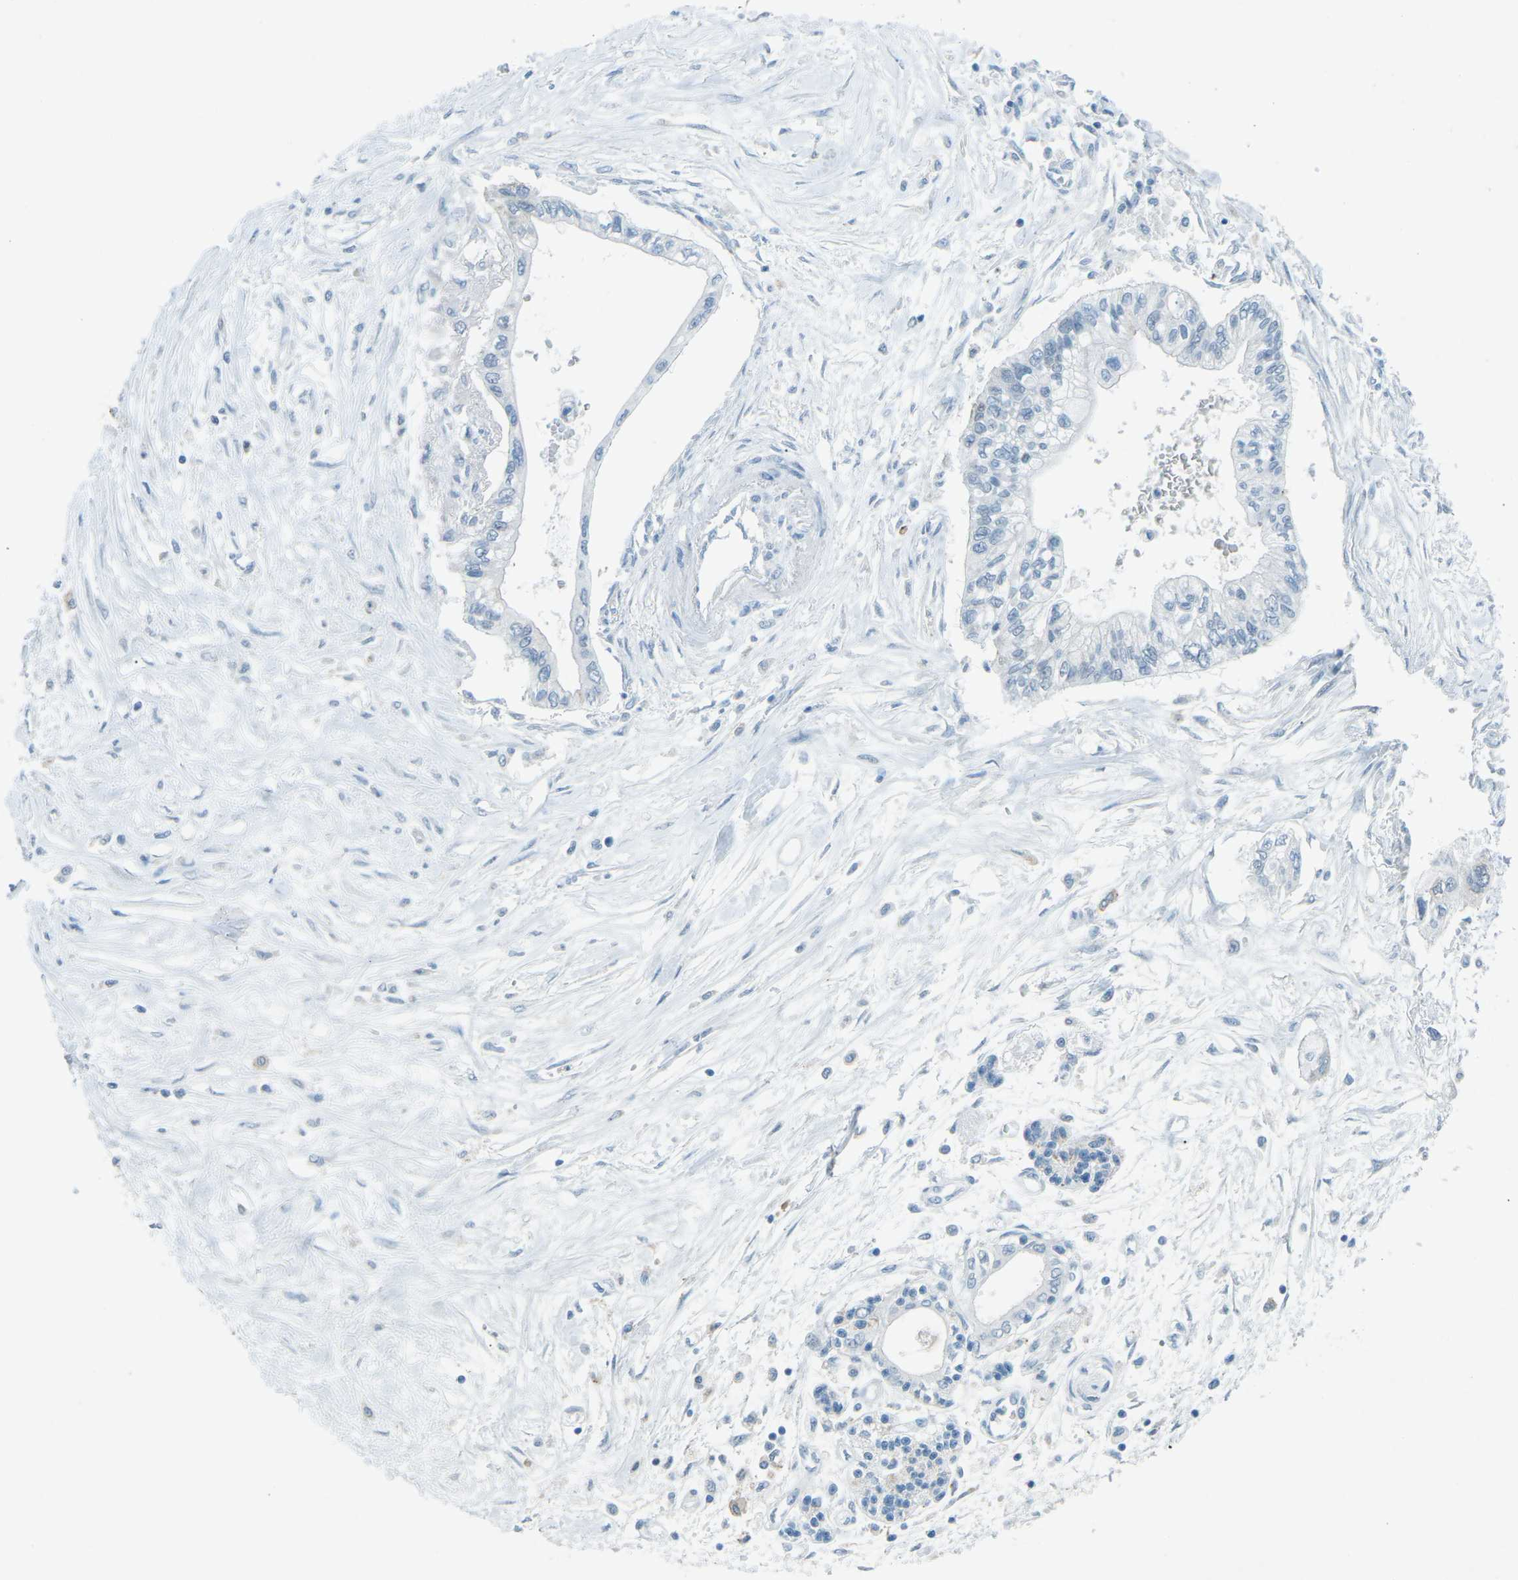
{"staining": {"intensity": "negative", "quantity": "none", "location": "none"}, "tissue": "pancreatic cancer", "cell_type": "Tumor cells", "image_type": "cancer", "snomed": [{"axis": "morphology", "description": "Adenocarcinoma, NOS"}, {"axis": "topography", "description": "Pancreas"}], "caption": "Human pancreatic cancer (adenocarcinoma) stained for a protein using immunohistochemistry (IHC) displays no expression in tumor cells.", "gene": "PRKCA", "patient": {"sex": "female", "age": 77}}